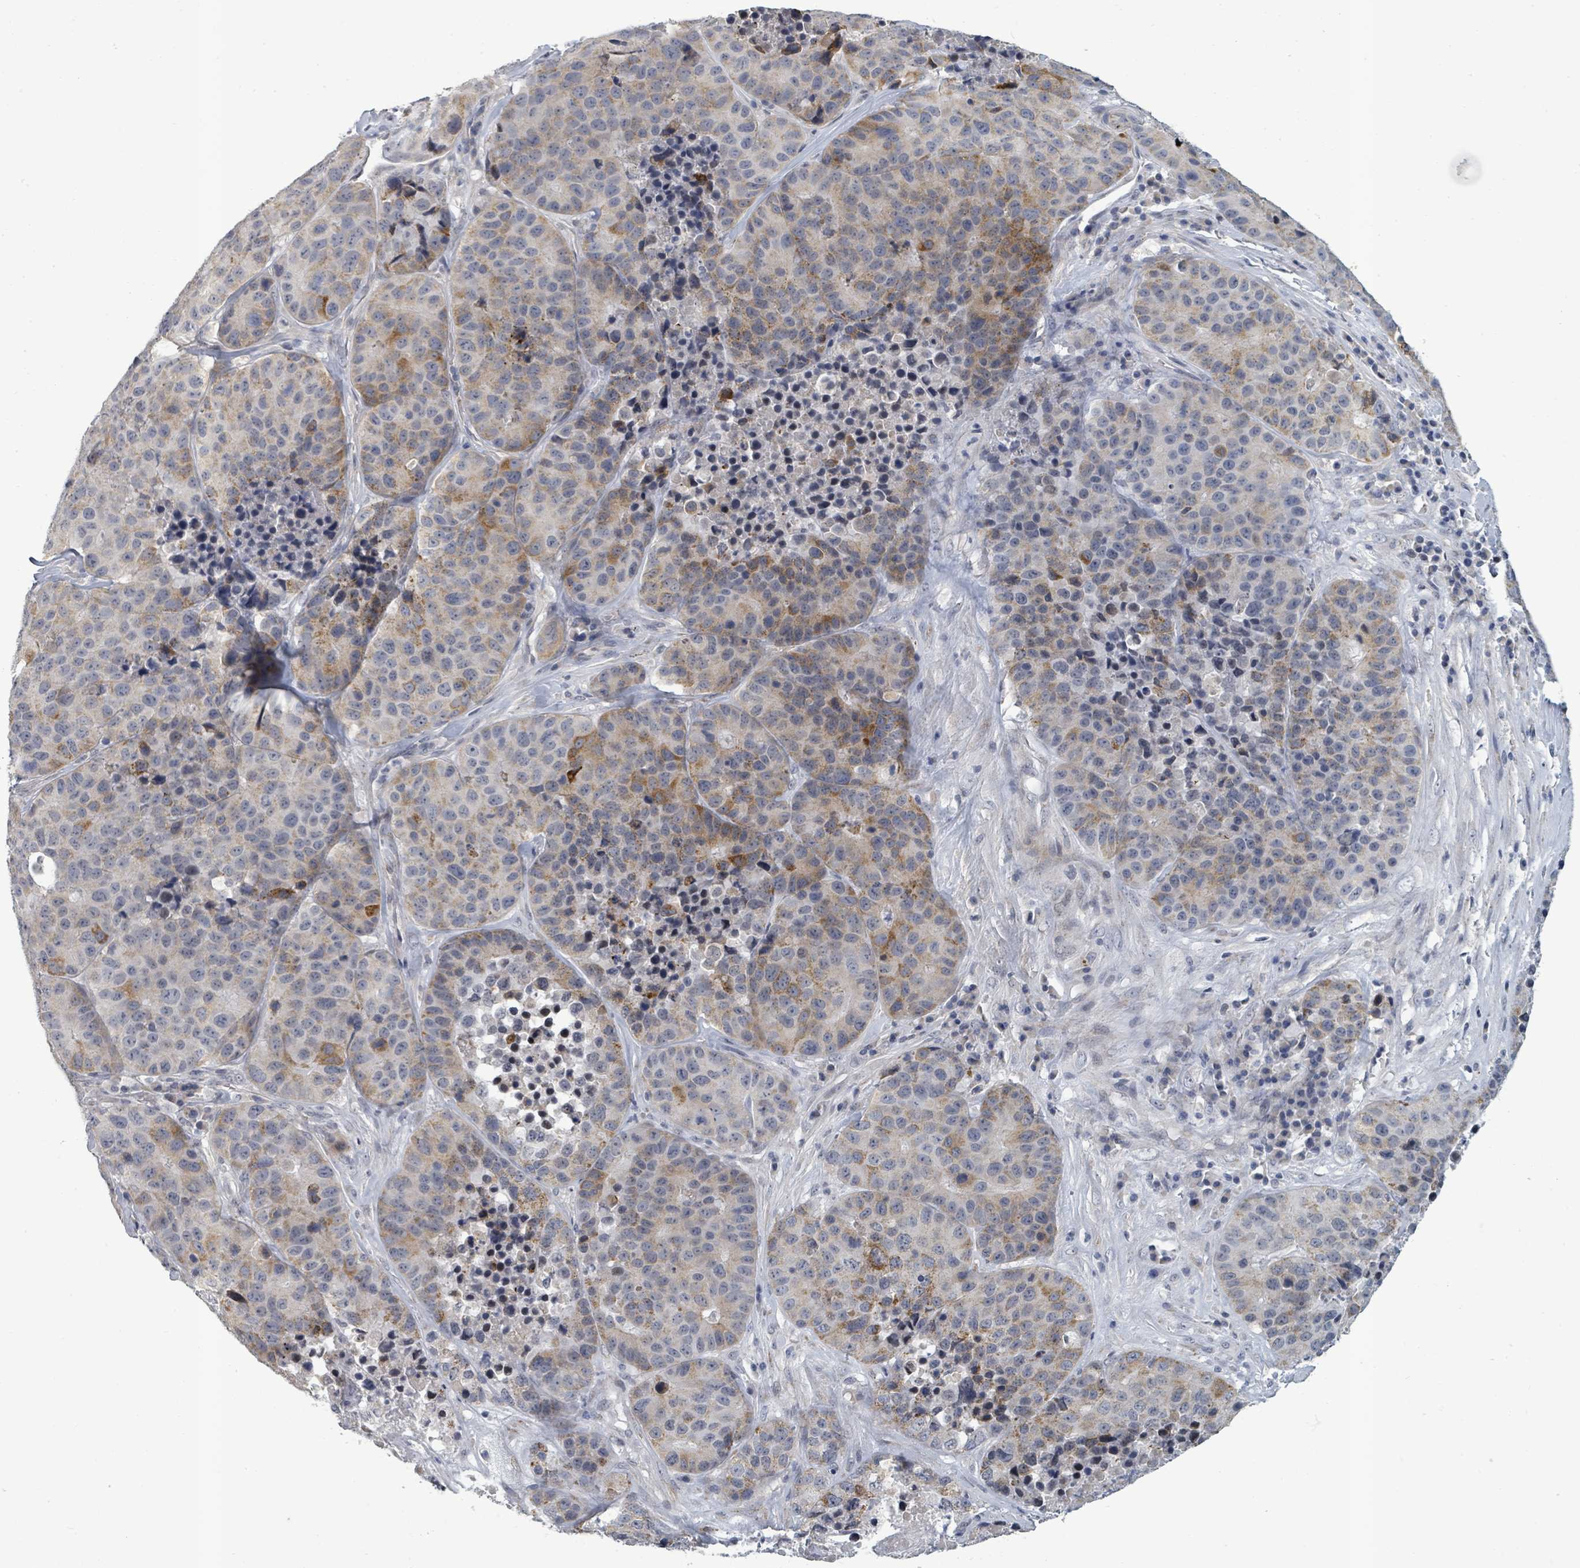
{"staining": {"intensity": "moderate", "quantity": "<25%", "location": "cytoplasmic/membranous"}, "tissue": "stomach cancer", "cell_type": "Tumor cells", "image_type": "cancer", "snomed": [{"axis": "morphology", "description": "Adenocarcinoma, NOS"}, {"axis": "topography", "description": "Stomach"}], "caption": "An image of adenocarcinoma (stomach) stained for a protein shows moderate cytoplasmic/membranous brown staining in tumor cells. (IHC, brightfield microscopy, high magnification).", "gene": "PTPN20", "patient": {"sex": "male", "age": 71}}